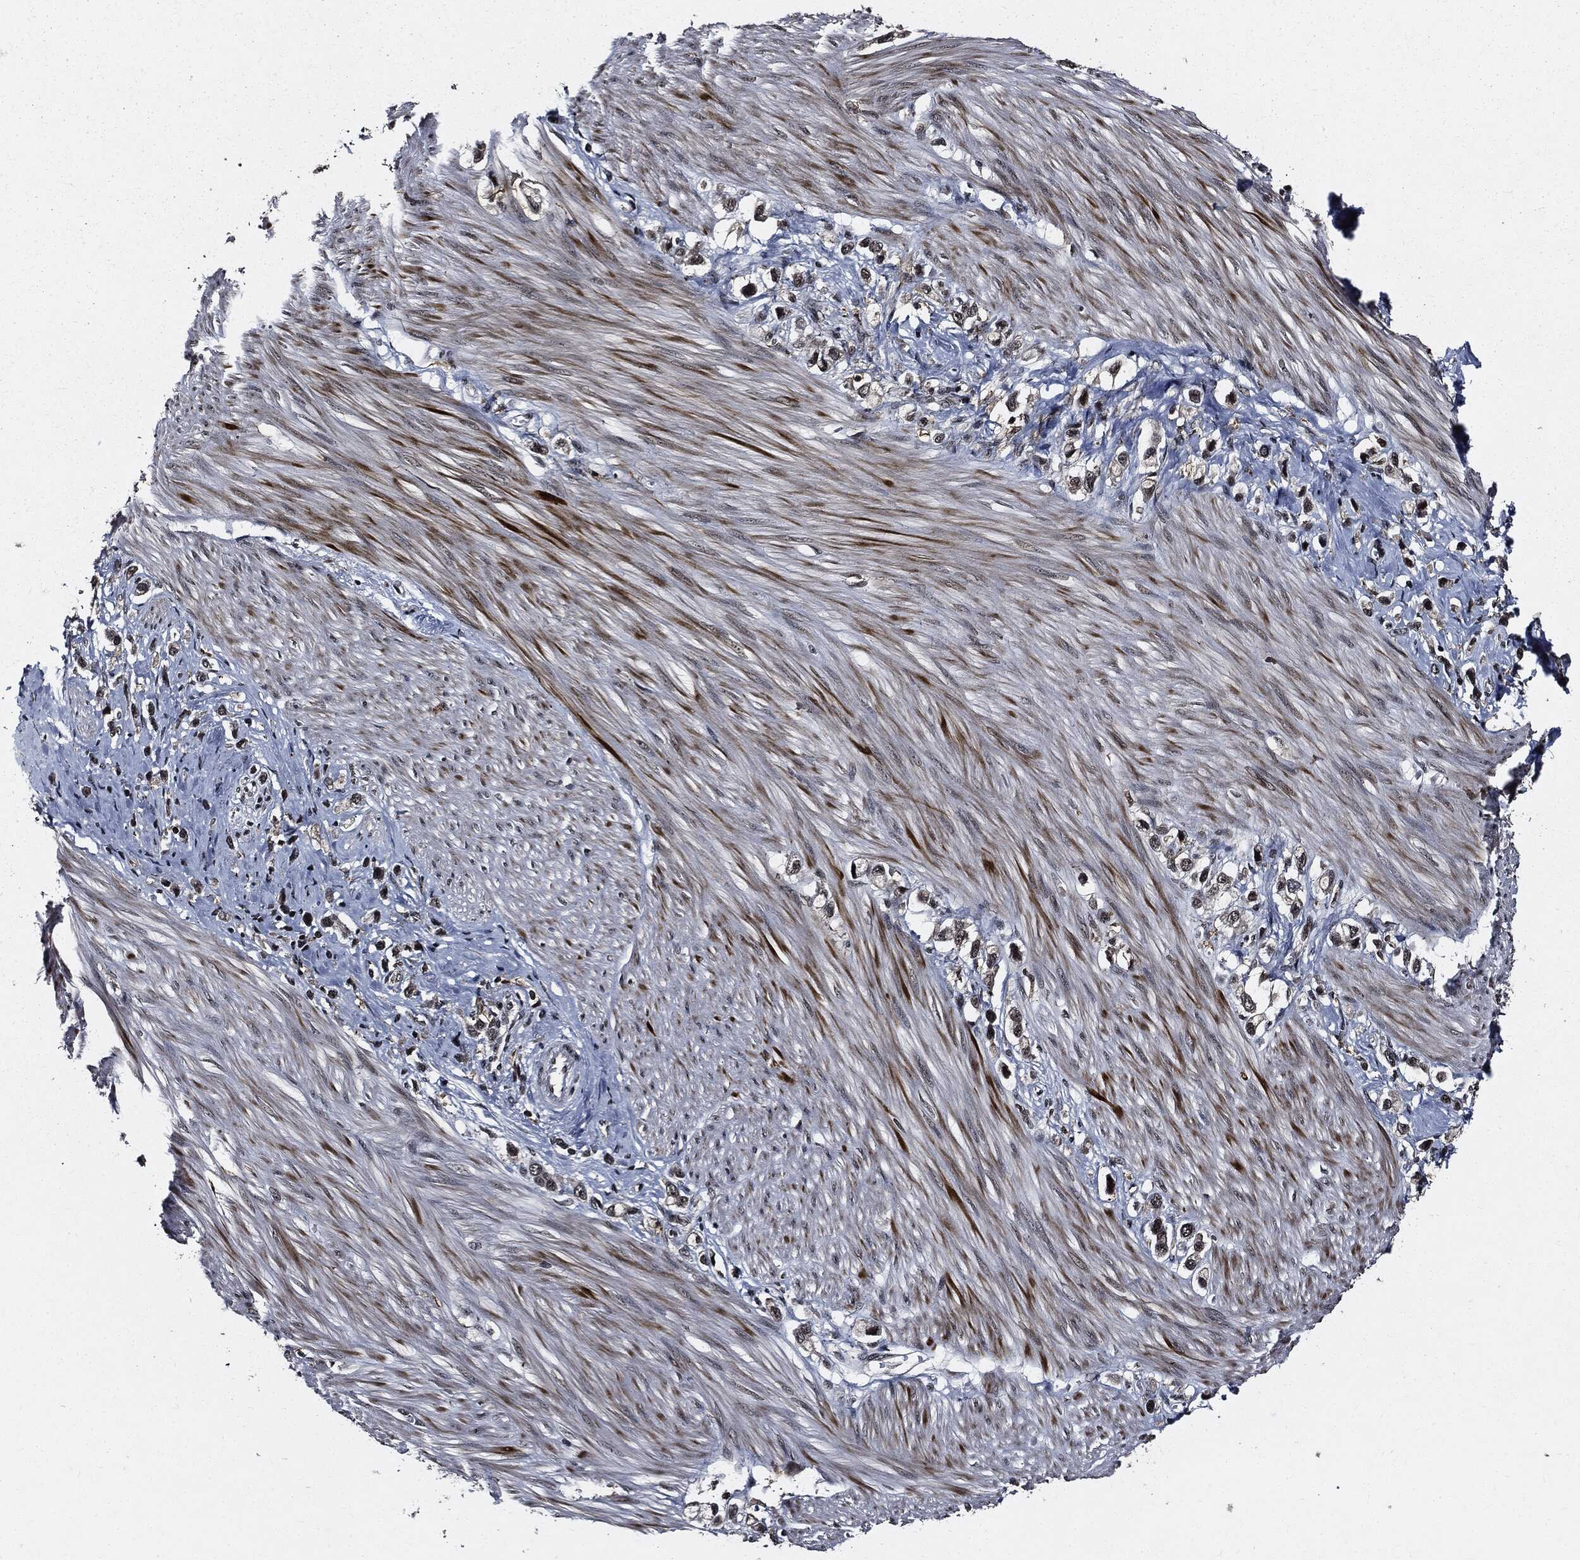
{"staining": {"intensity": "strong", "quantity": "25%-75%", "location": "cytoplasmic/membranous,nuclear"}, "tissue": "stomach cancer", "cell_type": "Tumor cells", "image_type": "cancer", "snomed": [{"axis": "morphology", "description": "Normal tissue, NOS"}, {"axis": "morphology", "description": "Adenocarcinoma, NOS"}, {"axis": "morphology", "description": "Adenocarcinoma, High grade"}, {"axis": "topography", "description": "Stomach, upper"}, {"axis": "topography", "description": "Stomach"}], "caption": "Strong cytoplasmic/membranous and nuclear expression for a protein is appreciated in about 25%-75% of tumor cells of stomach cancer using IHC.", "gene": "SUGT1", "patient": {"sex": "female", "age": 65}}